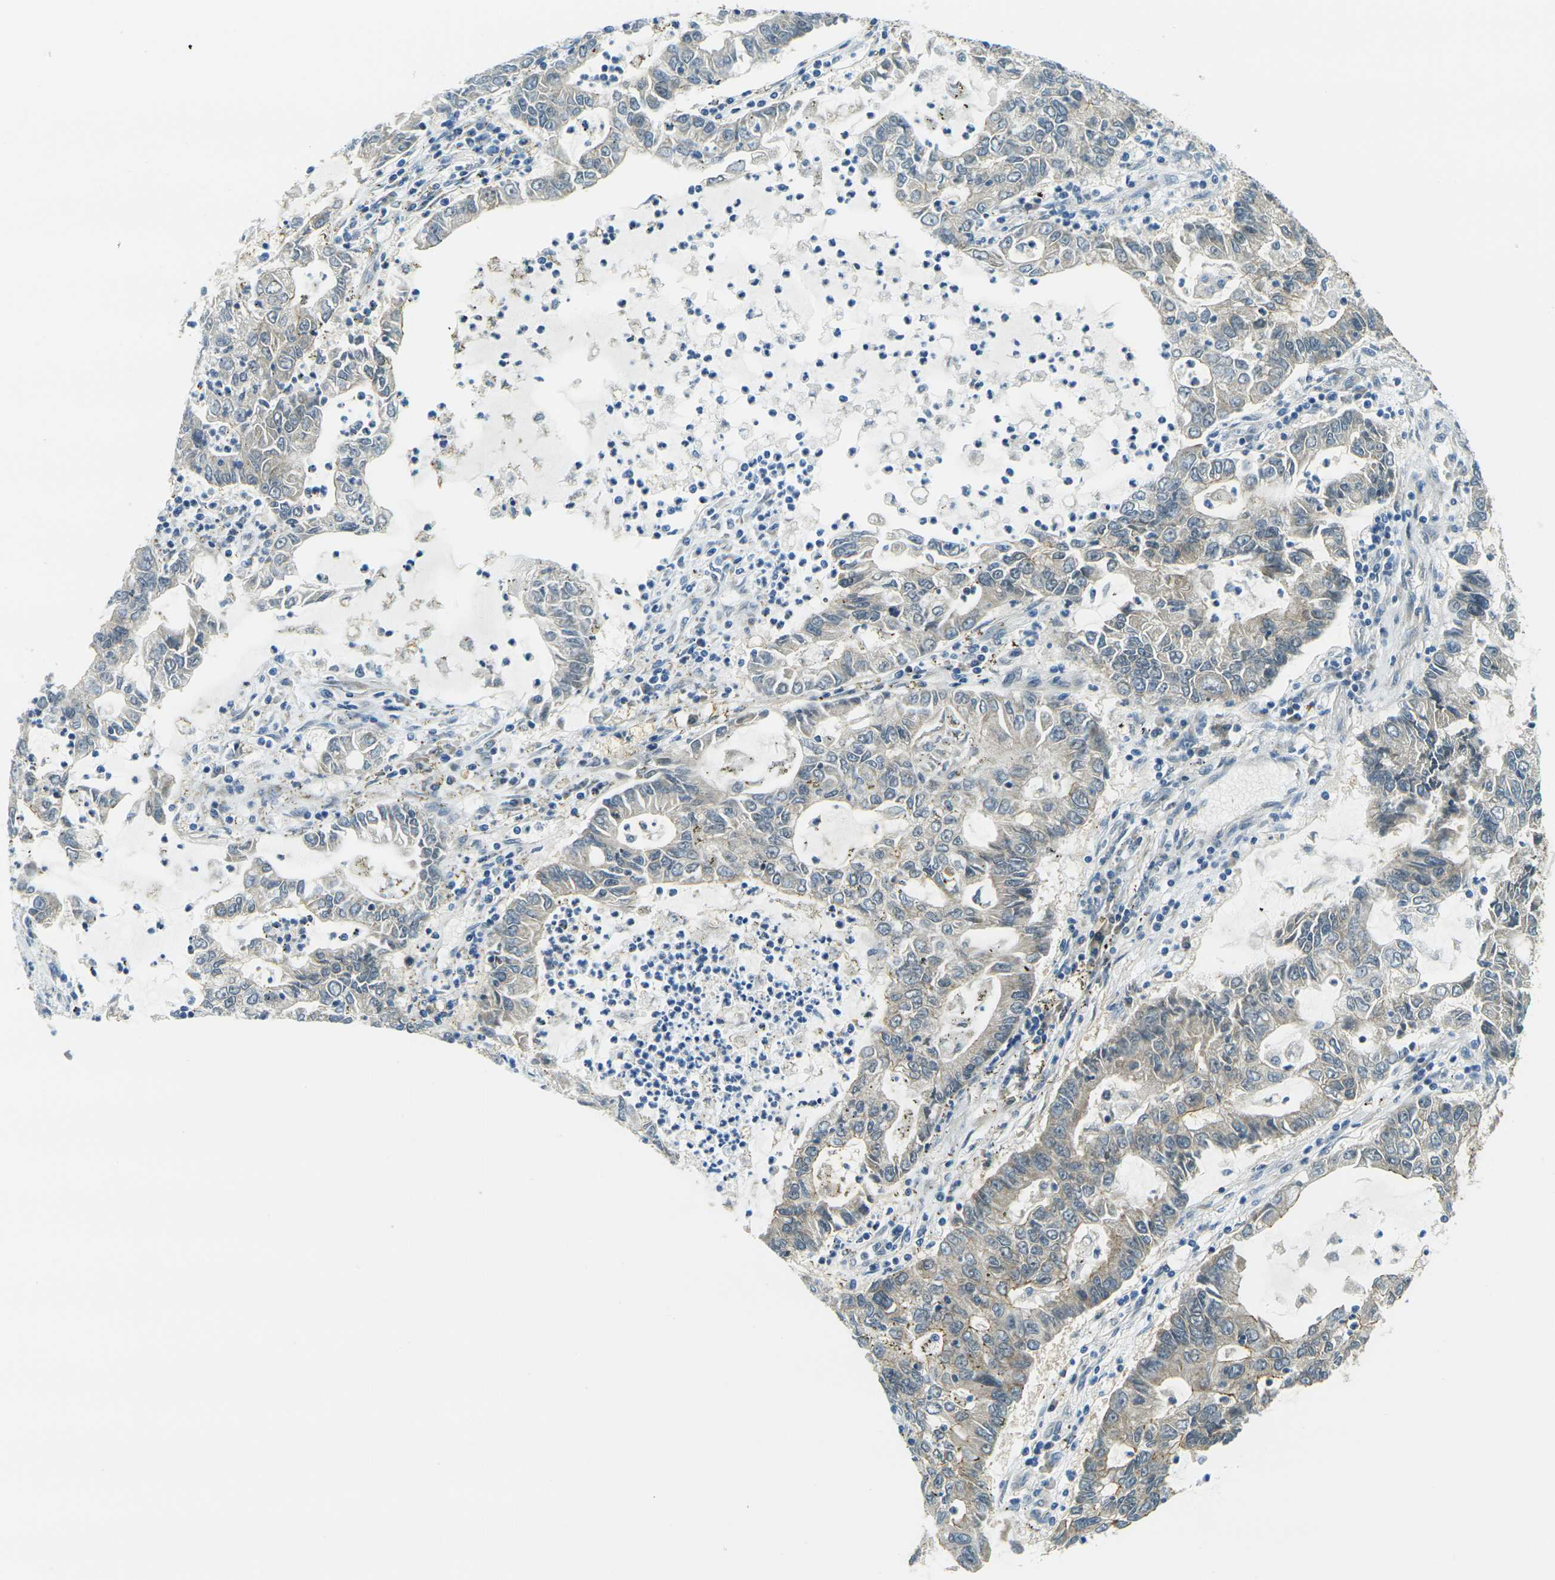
{"staining": {"intensity": "weak", "quantity": "25%-75%", "location": "cytoplasmic/membranous"}, "tissue": "lung cancer", "cell_type": "Tumor cells", "image_type": "cancer", "snomed": [{"axis": "morphology", "description": "Adenocarcinoma, NOS"}, {"axis": "topography", "description": "Lung"}], "caption": "Immunohistochemistry (IHC) histopathology image of human lung cancer stained for a protein (brown), which shows low levels of weak cytoplasmic/membranous expression in about 25%-75% of tumor cells.", "gene": "OCLN", "patient": {"sex": "female", "age": 51}}